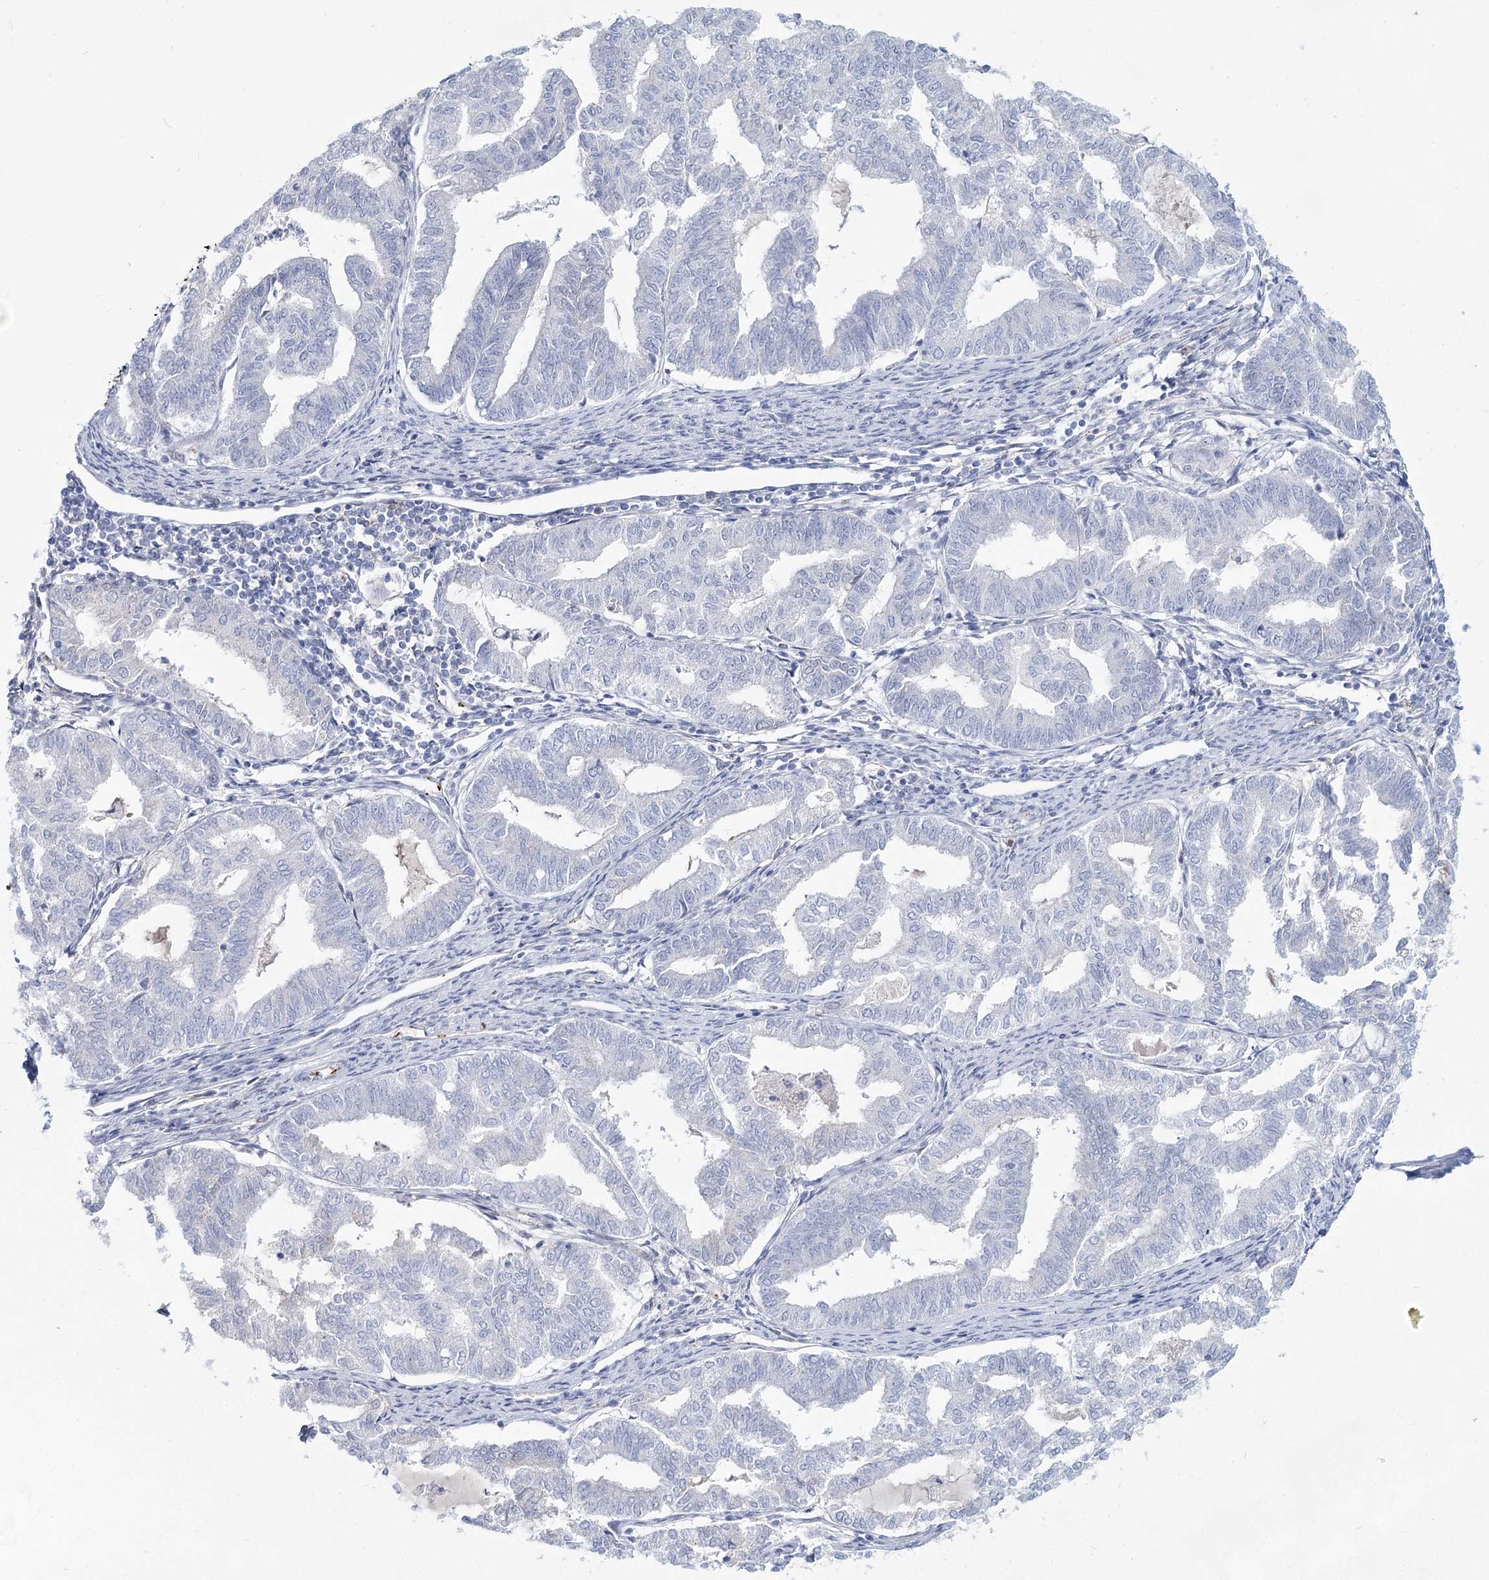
{"staining": {"intensity": "negative", "quantity": "none", "location": "none"}, "tissue": "endometrial cancer", "cell_type": "Tumor cells", "image_type": "cancer", "snomed": [{"axis": "morphology", "description": "Adenocarcinoma, NOS"}, {"axis": "topography", "description": "Endometrium"}], "caption": "IHC of endometrial cancer (adenocarcinoma) displays no staining in tumor cells.", "gene": "TASOR2", "patient": {"sex": "female", "age": 79}}